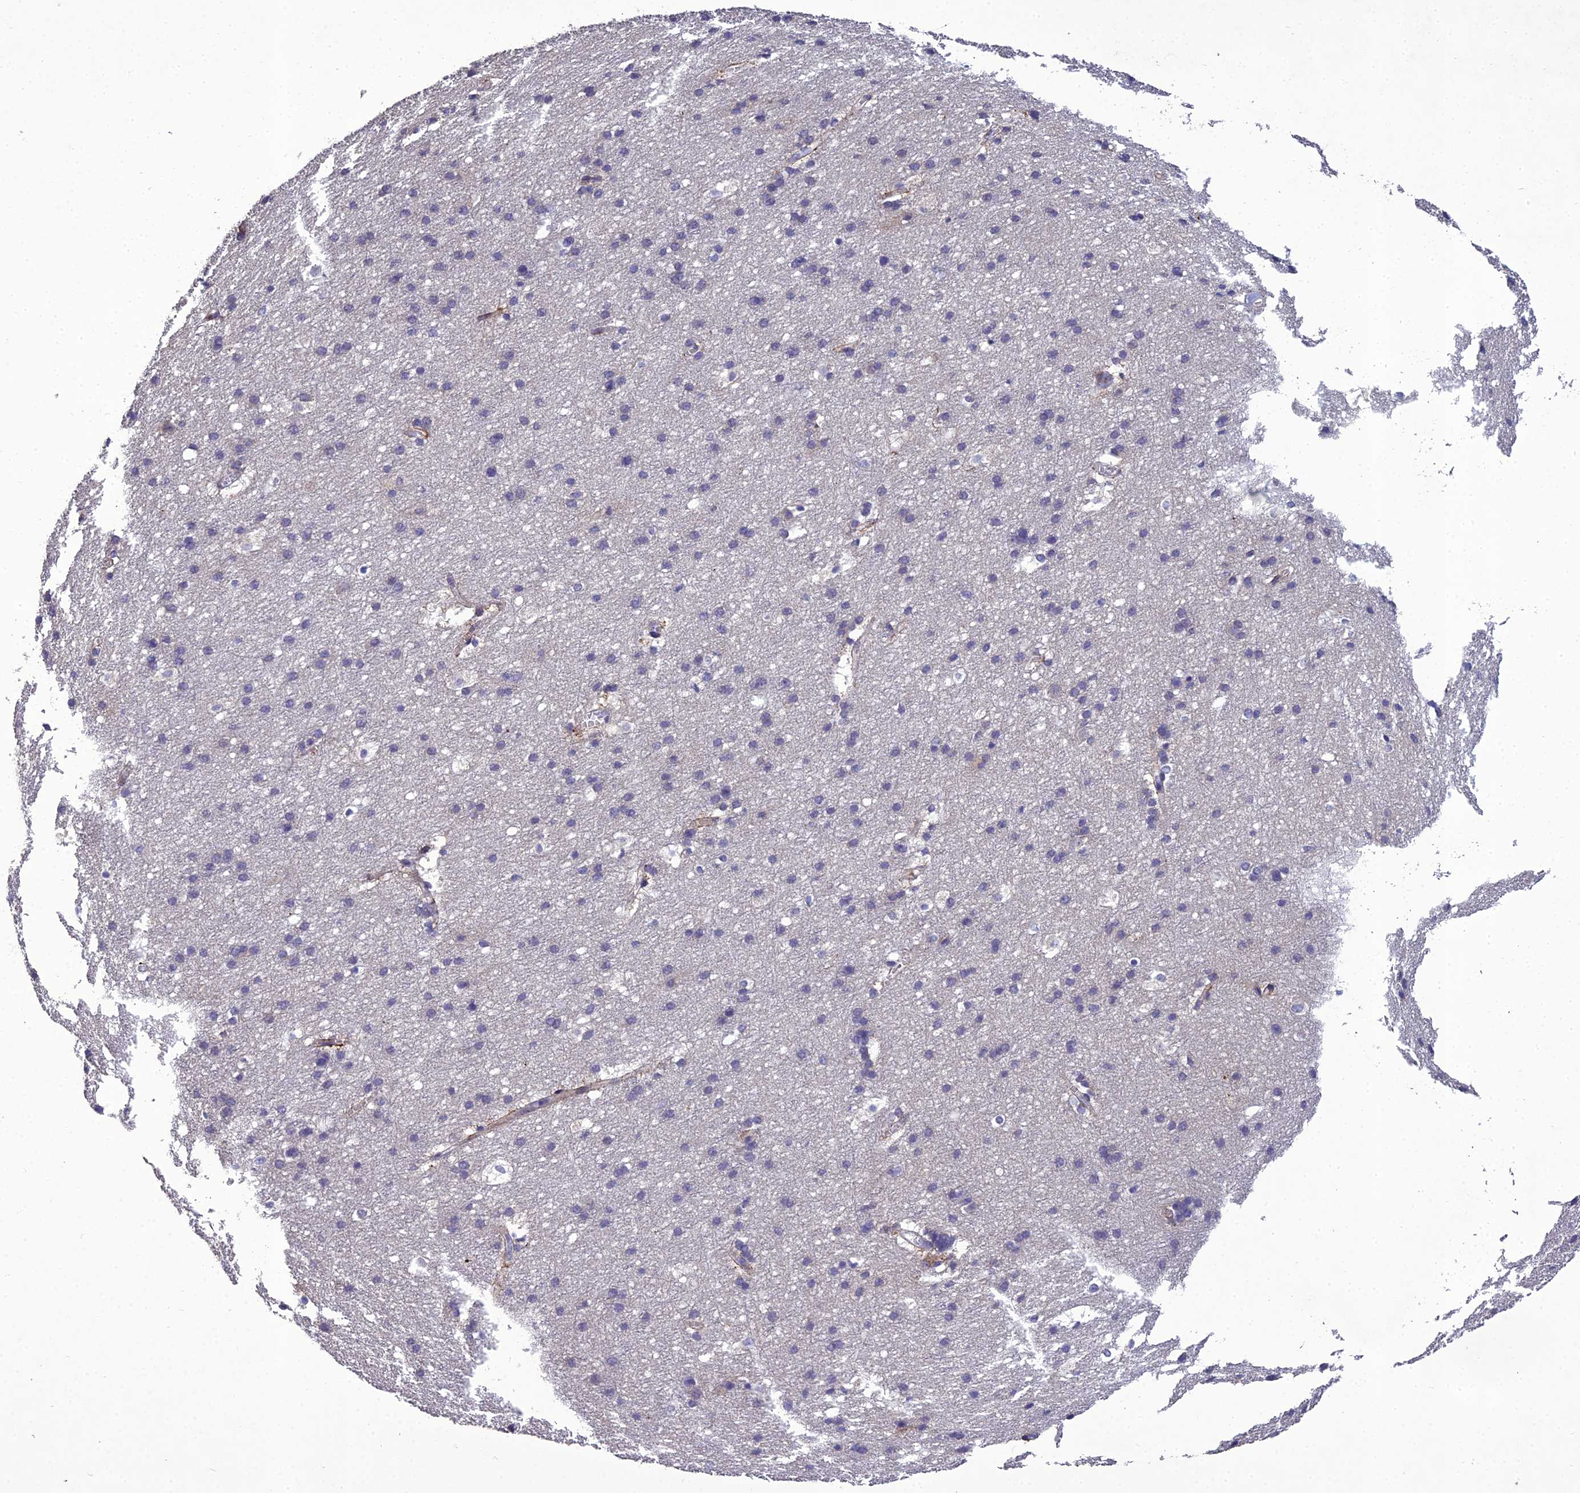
{"staining": {"intensity": "negative", "quantity": "none", "location": "none"}, "tissue": "cerebral cortex", "cell_type": "Endothelial cells", "image_type": "normal", "snomed": [{"axis": "morphology", "description": "Normal tissue, NOS"}, {"axis": "topography", "description": "Cerebral cortex"}], "caption": "Immunohistochemistry (IHC) micrograph of normal cerebral cortex: human cerebral cortex stained with DAB reveals no significant protein positivity in endothelial cells.", "gene": "ADIPOR2", "patient": {"sex": "male", "age": 54}}